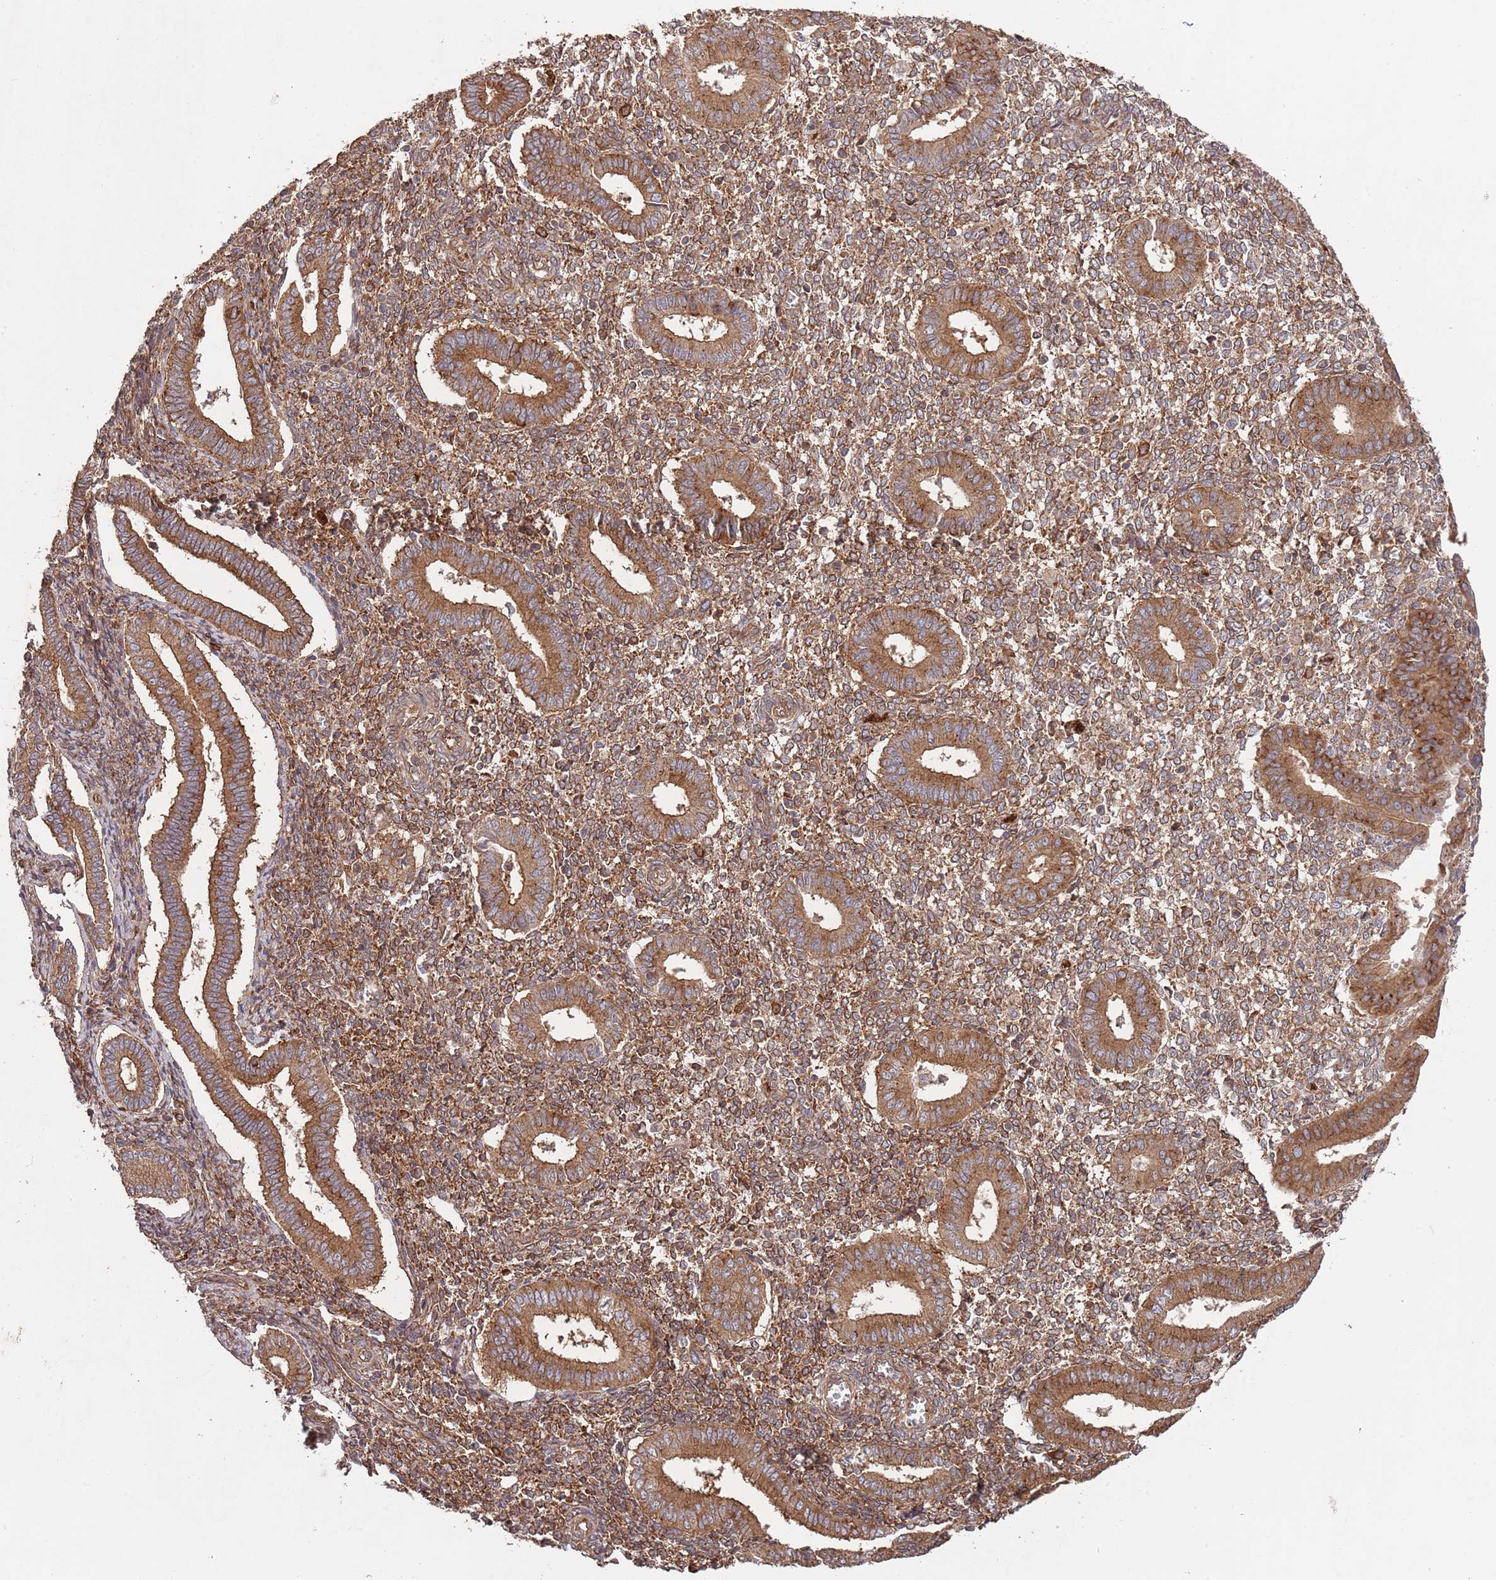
{"staining": {"intensity": "moderate", "quantity": ">75%", "location": "cytoplasmic/membranous"}, "tissue": "endometrium", "cell_type": "Cells in endometrial stroma", "image_type": "normal", "snomed": [{"axis": "morphology", "description": "Normal tissue, NOS"}, {"axis": "topography", "description": "Endometrium"}], "caption": "Immunohistochemical staining of benign human endometrium displays moderate cytoplasmic/membranous protein staining in about >75% of cells in endometrial stroma. (brown staining indicates protein expression, while blue staining denotes nuclei).", "gene": "RNF19B", "patient": {"sex": "female", "age": 44}}